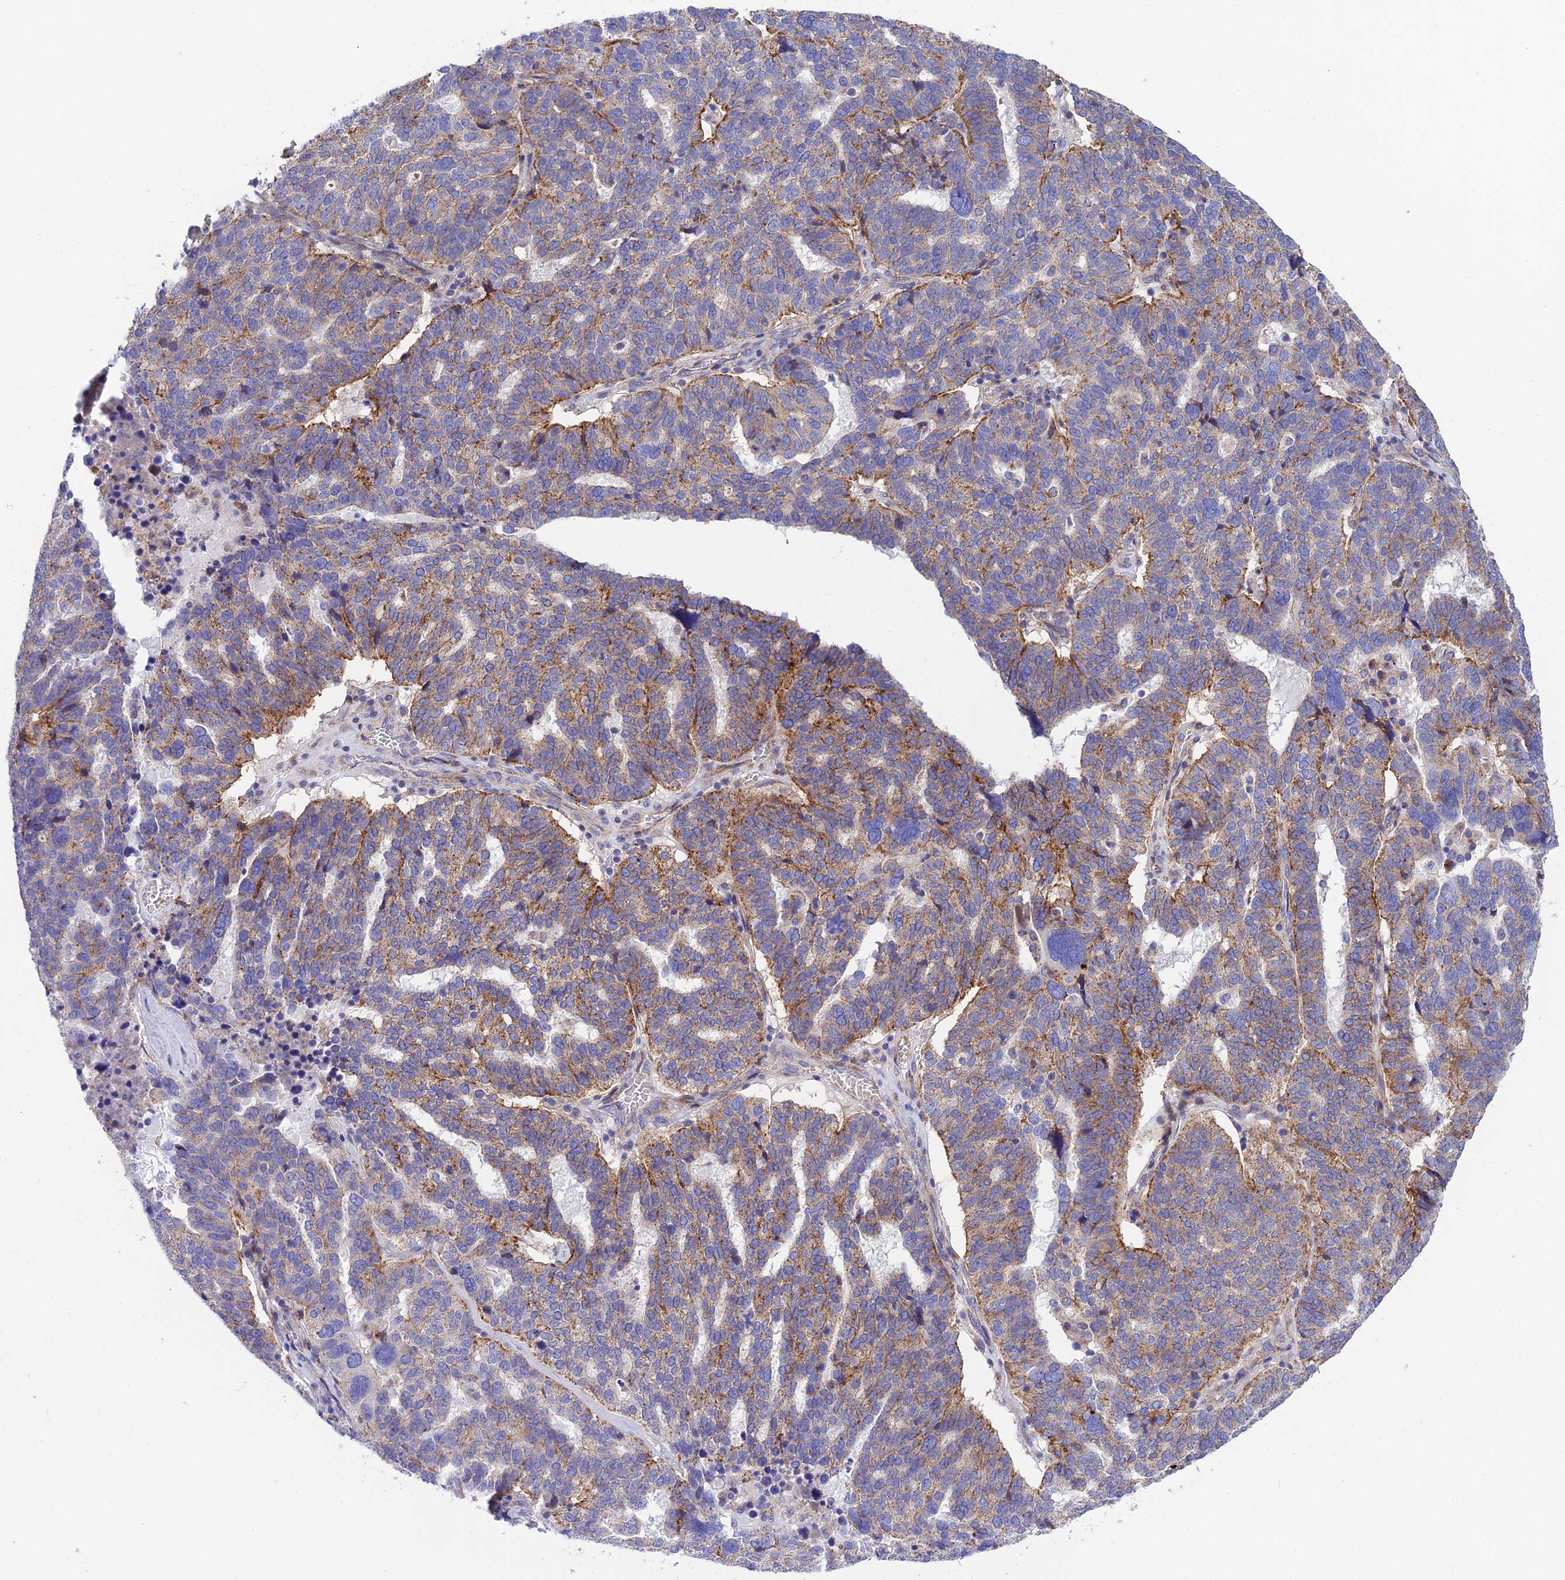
{"staining": {"intensity": "moderate", "quantity": "25%-75%", "location": "cytoplasmic/membranous"}, "tissue": "ovarian cancer", "cell_type": "Tumor cells", "image_type": "cancer", "snomed": [{"axis": "morphology", "description": "Cystadenocarcinoma, serous, NOS"}, {"axis": "topography", "description": "Ovary"}], "caption": "Protein staining of ovarian cancer (serous cystadenocarcinoma) tissue shows moderate cytoplasmic/membranous positivity in about 25%-75% of tumor cells.", "gene": "CCDC157", "patient": {"sex": "female", "age": 59}}